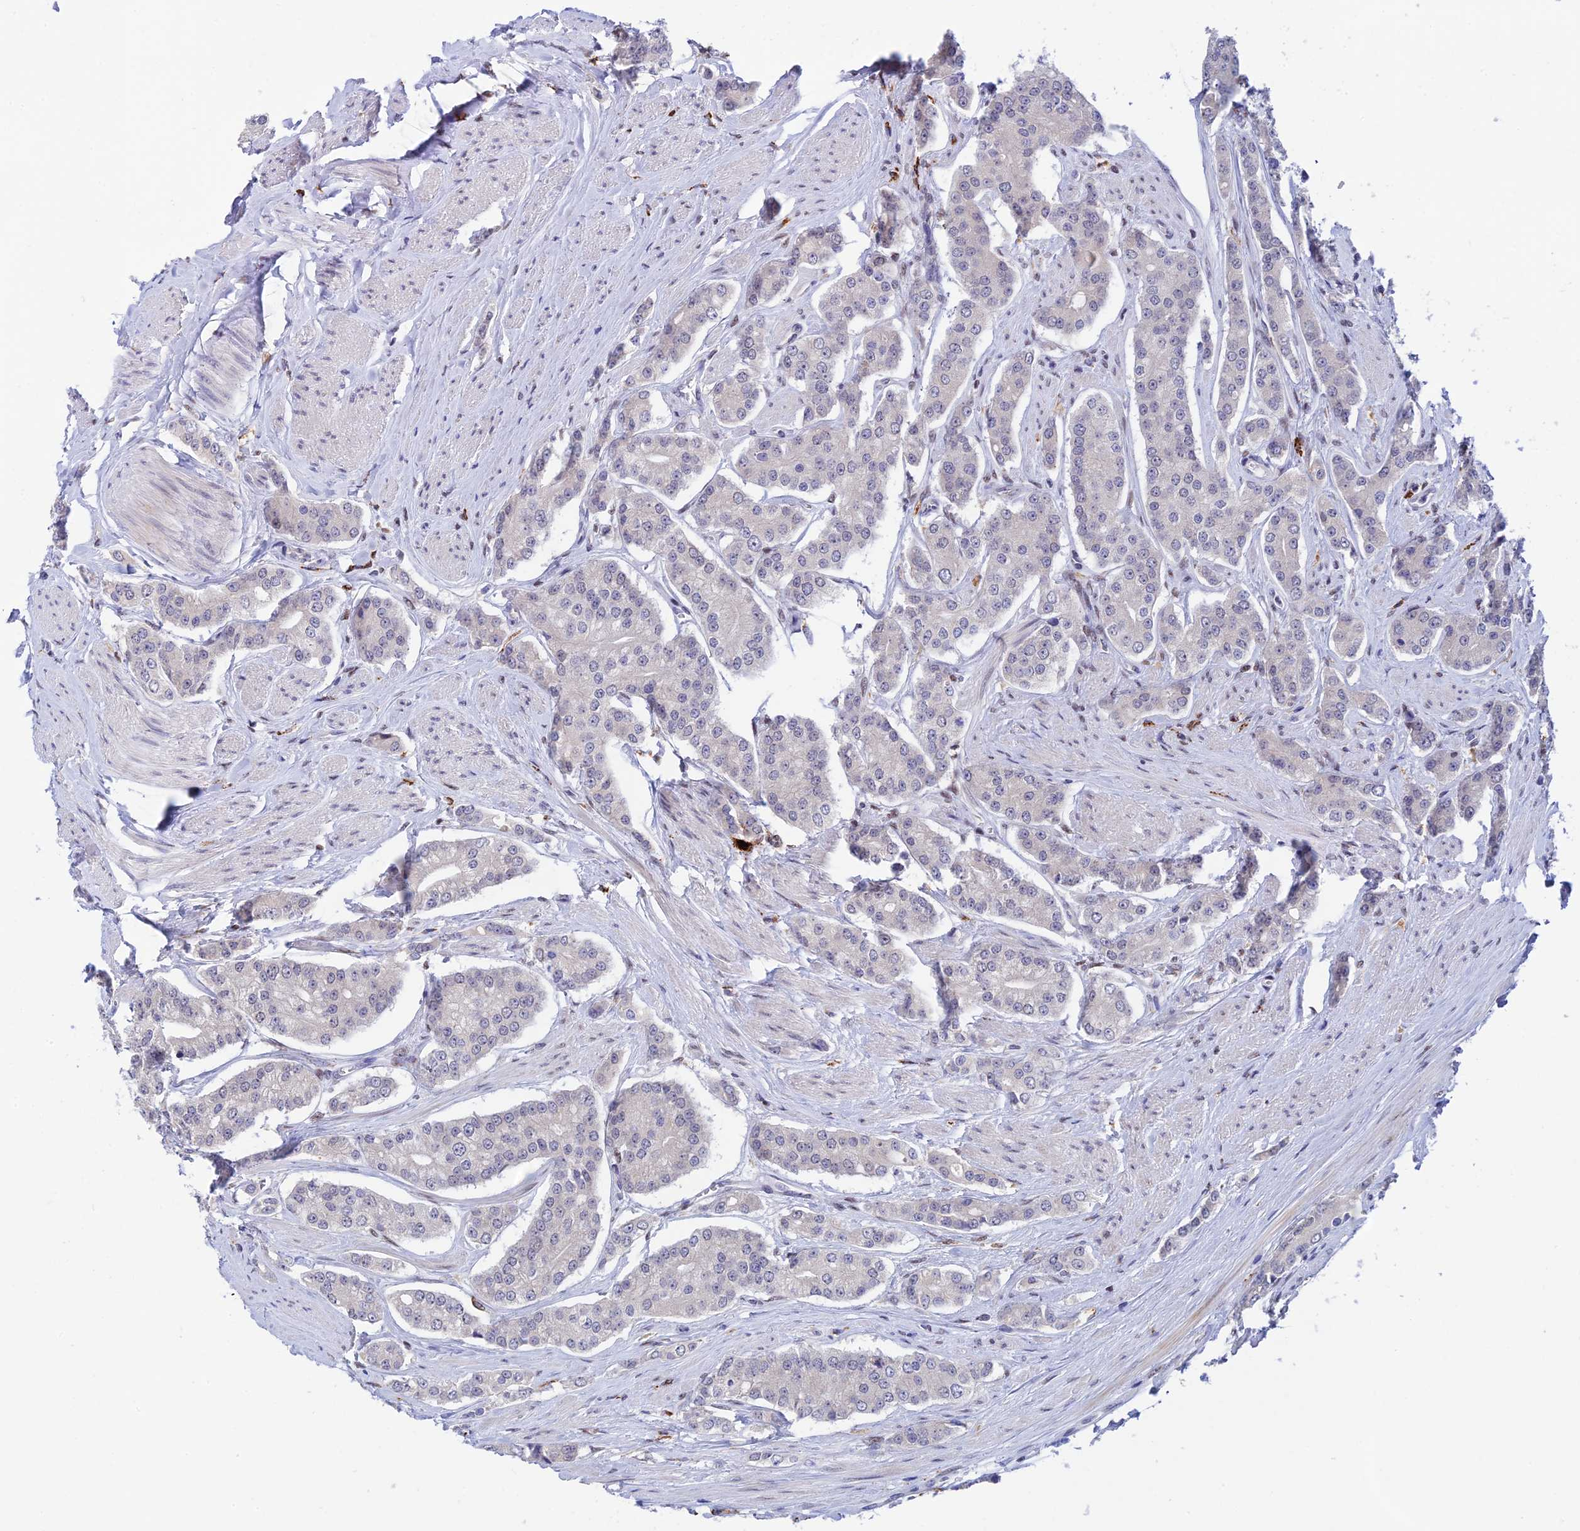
{"staining": {"intensity": "negative", "quantity": "none", "location": "none"}, "tissue": "prostate cancer", "cell_type": "Tumor cells", "image_type": "cancer", "snomed": [{"axis": "morphology", "description": "Adenocarcinoma, High grade"}, {"axis": "topography", "description": "Prostate"}], "caption": "Immunohistochemistry of prostate cancer (adenocarcinoma (high-grade)) displays no expression in tumor cells.", "gene": "HIC1", "patient": {"sex": "male", "age": 71}}